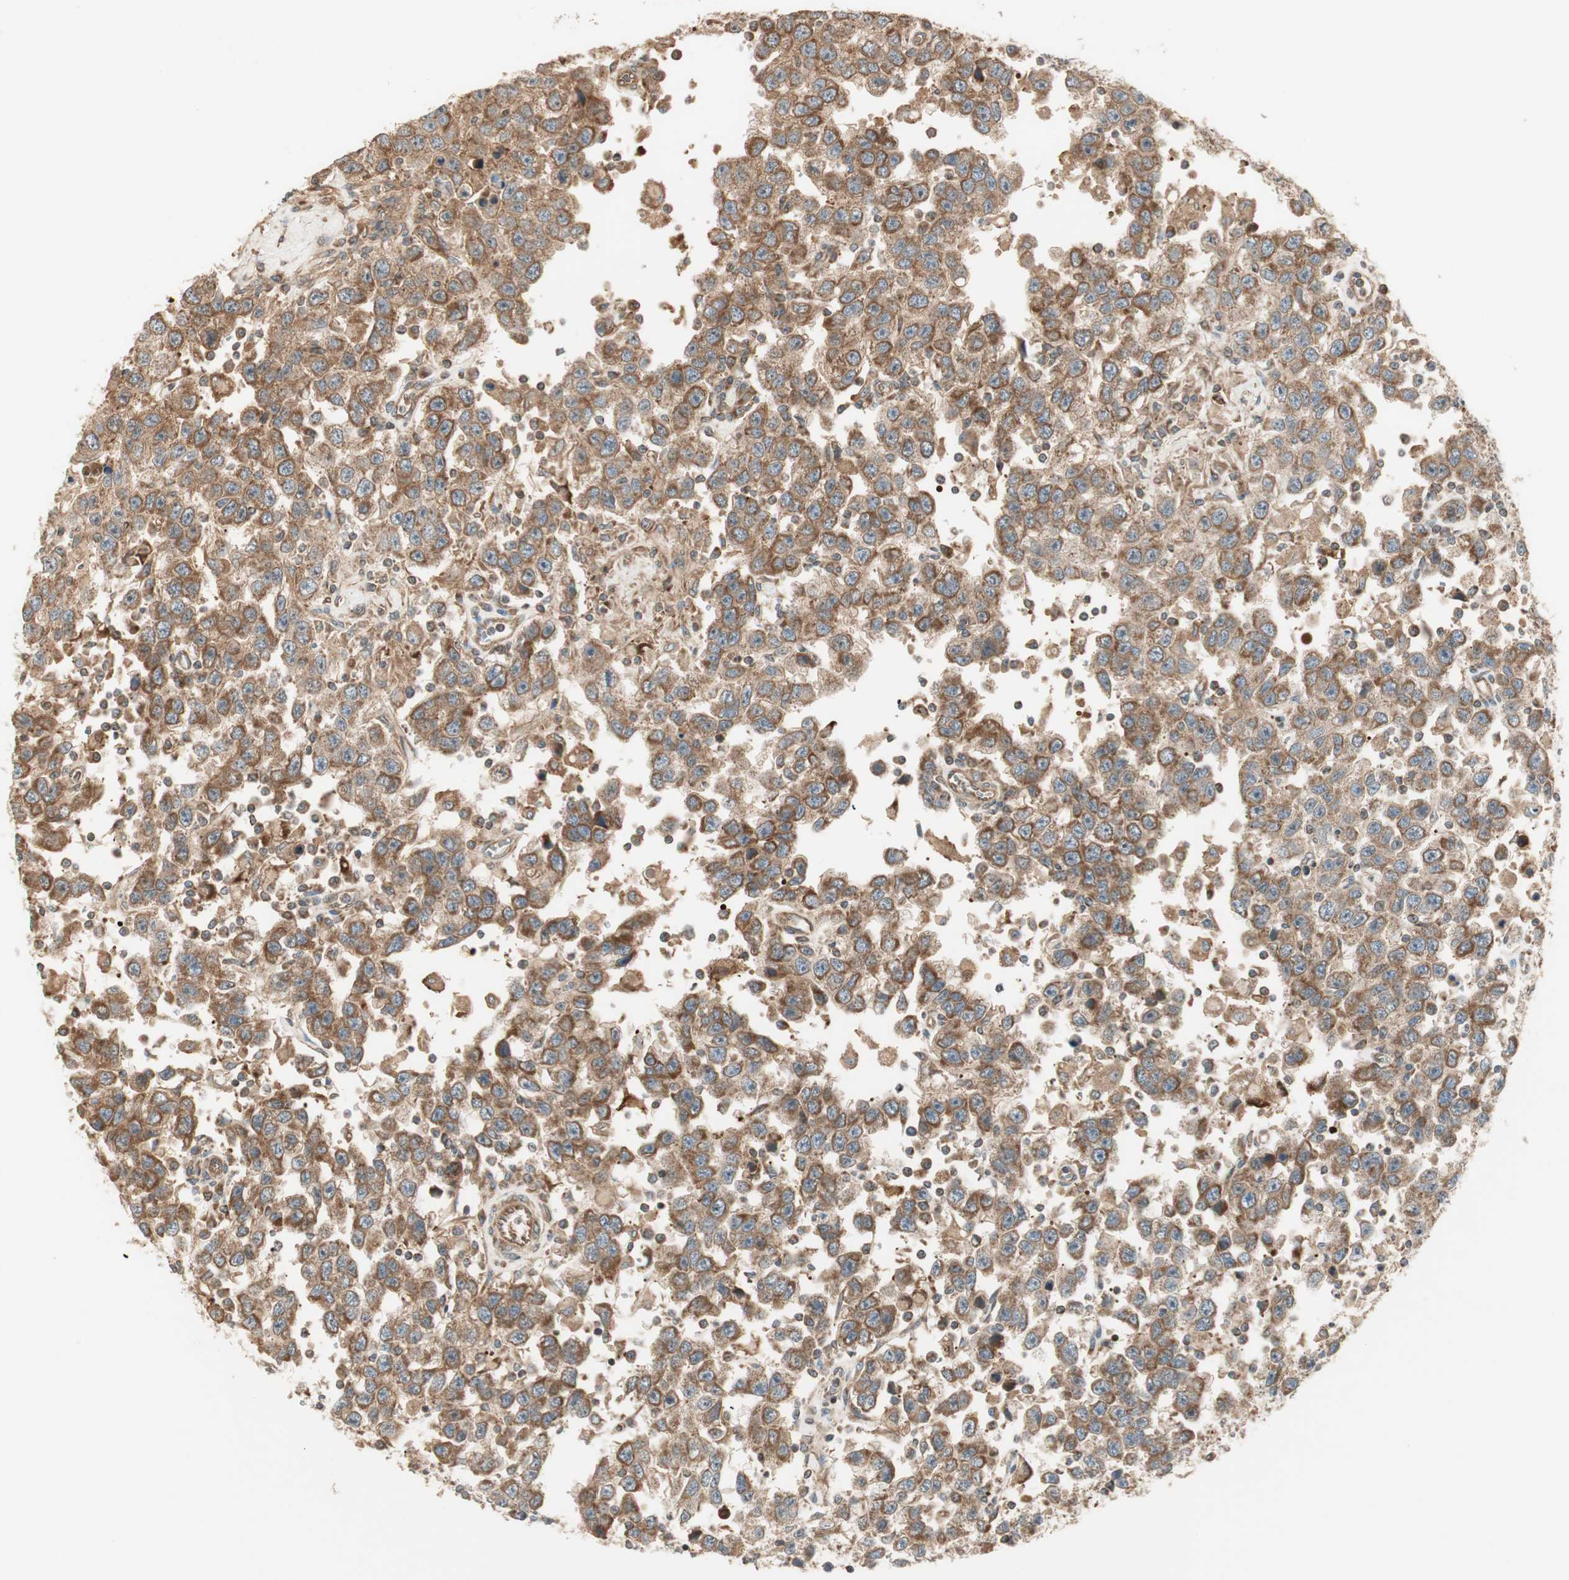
{"staining": {"intensity": "moderate", "quantity": ">75%", "location": "cytoplasmic/membranous"}, "tissue": "testis cancer", "cell_type": "Tumor cells", "image_type": "cancer", "snomed": [{"axis": "morphology", "description": "Seminoma, NOS"}, {"axis": "topography", "description": "Testis"}], "caption": "There is medium levels of moderate cytoplasmic/membranous staining in tumor cells of testis cancer (seminoma), as demonstrated by immunohistochemical staining (brown color).", "gene": "CTTNBP2NL", "patient": {"sex": "male", "age": 41}}